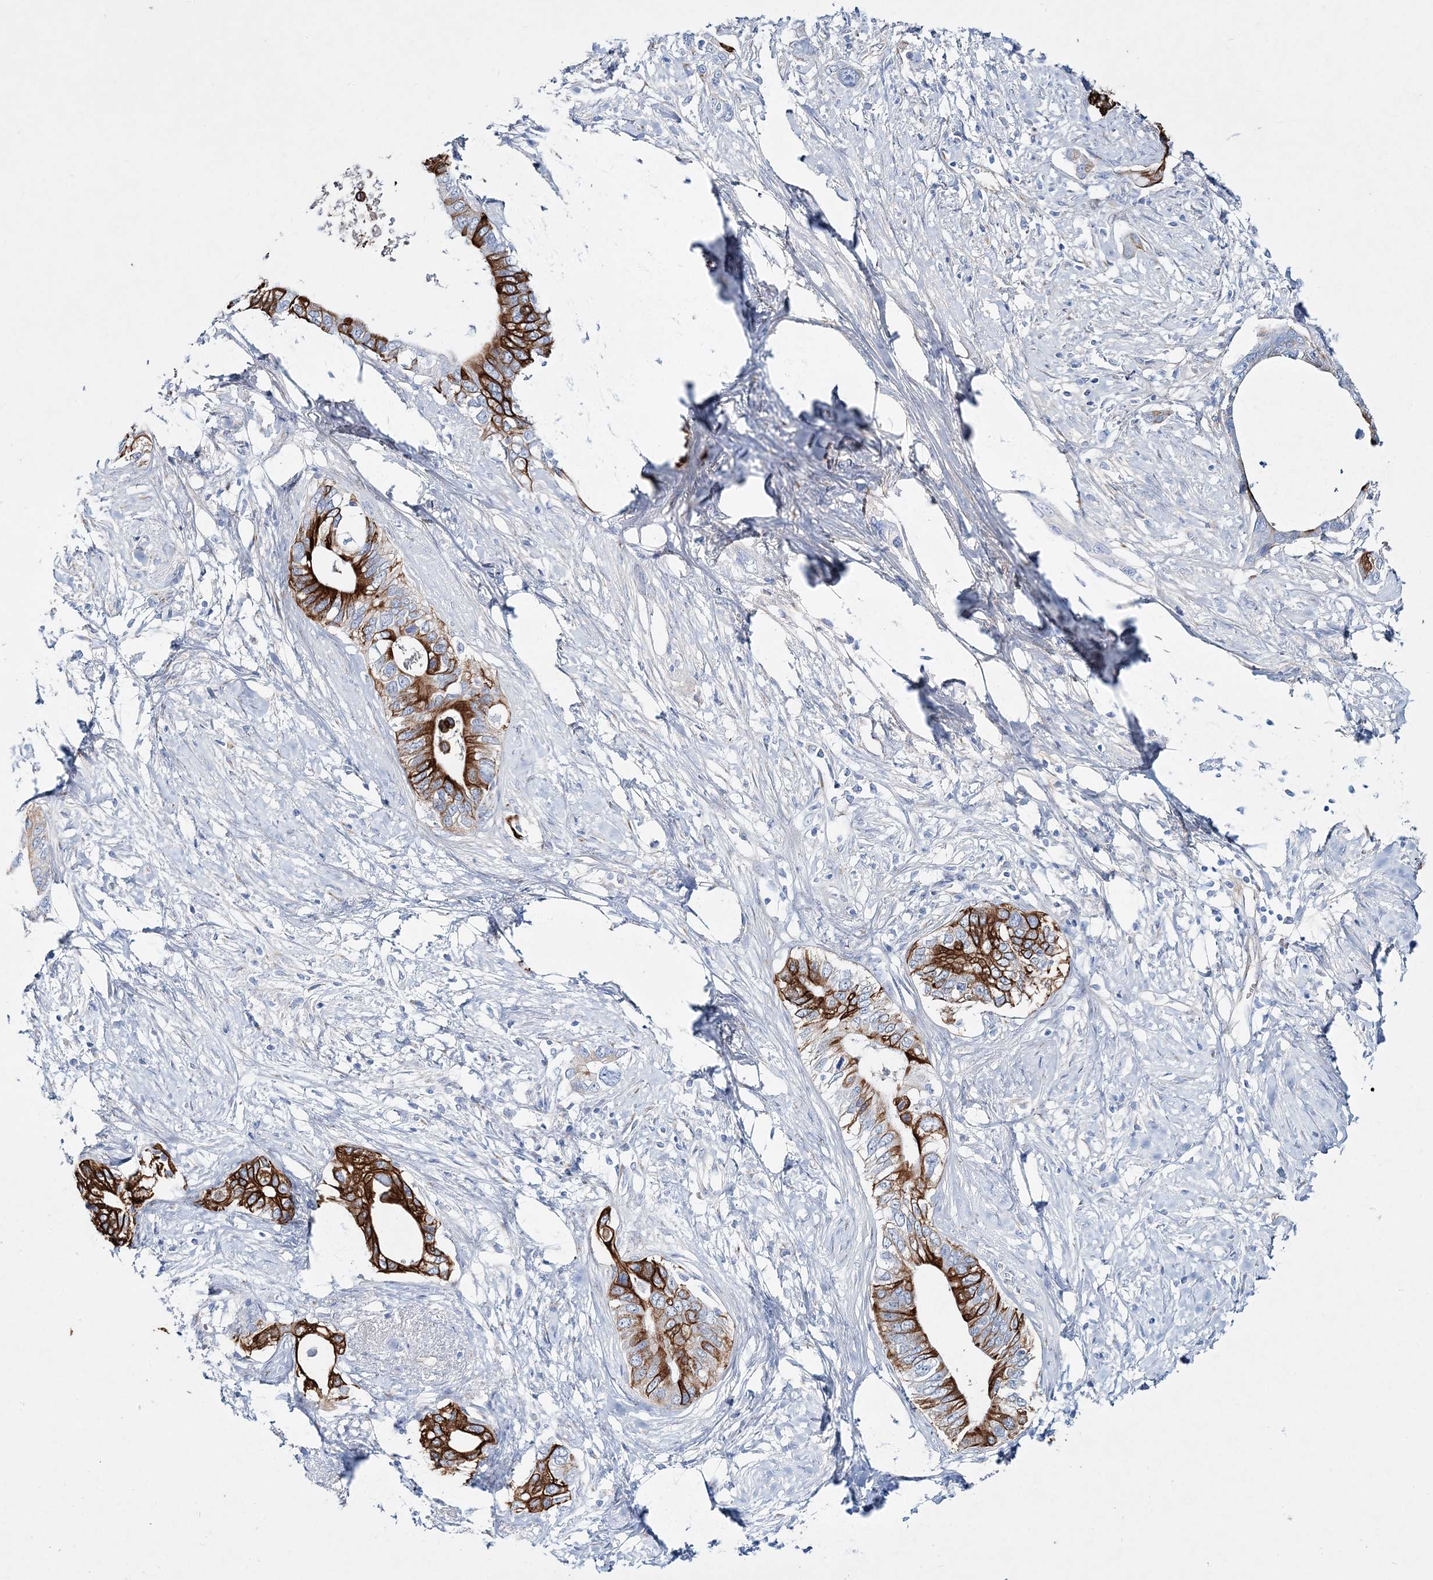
{"staining": {"intensity": "strong", "quantity": ">75%", "location": "cytoplasmic/membranous"}, "tissue": "pancreatic cancer", "cell_type": "Tumor cells", "image_type": "cancer", "snomed": [{"axis": "morphology", "description": "Normal tissue, NOS"}, {"axis": "morphology", "description": "Adenocarcinoma, NOS"}, {"axis": "topography", "description": "Pancreas"}, {"axis": "topography", "description": "Peripheral nerve tissue"}], "caption": "Brown immunohistochemical staining in pancreatic cancer (adenocarcinoma) displays strong cytoplasmic/membranous staining in approximately >75% of tumor cells. (DAB (3,3'-diaminobenzidine) IHC, brown staining for protein, blue staining for nuclei).", "gene": "ADGRL1", "patient": {"sex": "male", "age": 59}}